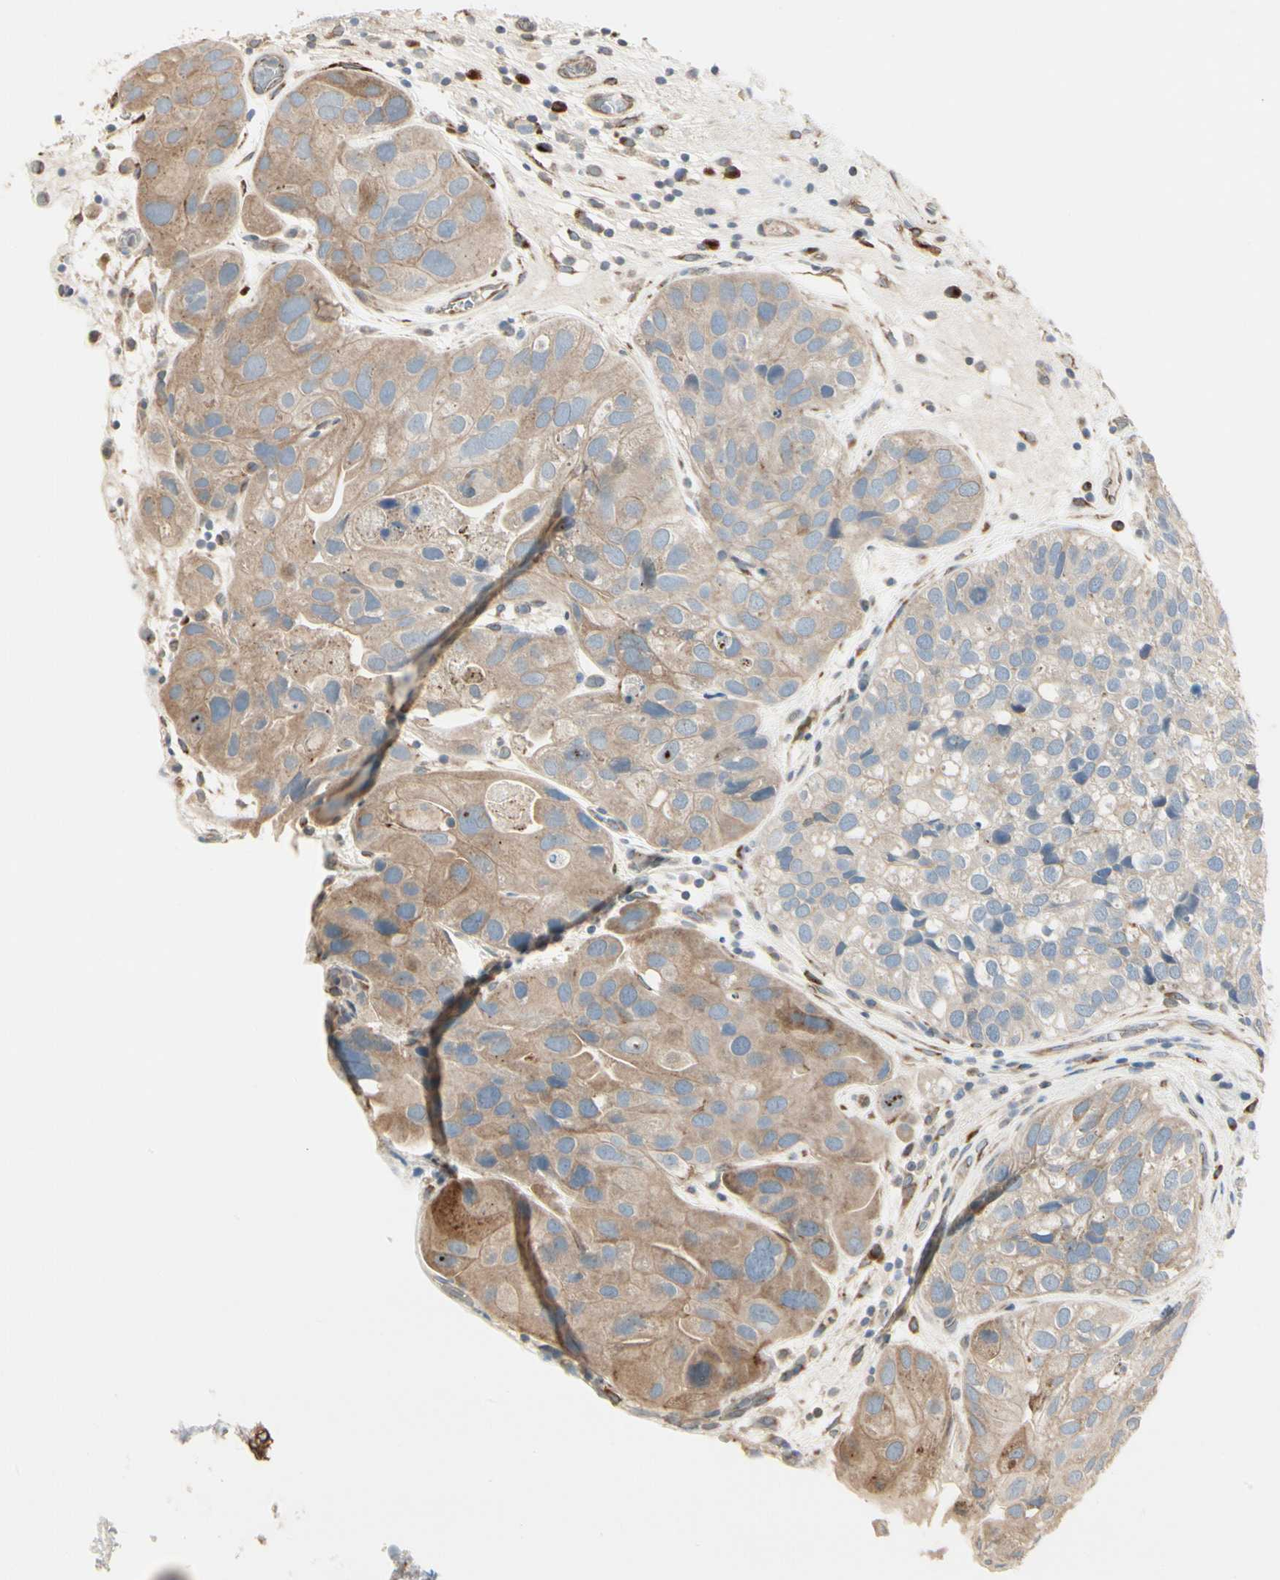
{"staining": {"intensity": "moderate", "quantity": ">75%", "location": "cytoplasmic/membranous"}, "tissue": "urothelial cancer", "cell_type": "Tumor cells", "image_type": "cancer", "snomed": [{"axis": "morphology", "description": "Urothelial carcinoma, High grade"}, {"axis": "topography", "description": "Urinary bladder"}], "caption": "Immunohistochemistry (DAB) staining of human high-grade urothelial carcinoma demonstrates moderate cytoplasmic/membranous protein positivity in about >75% of tumor cells.", "gene": "NUCB2", "patient": {"sex": "female", "age": 64}}